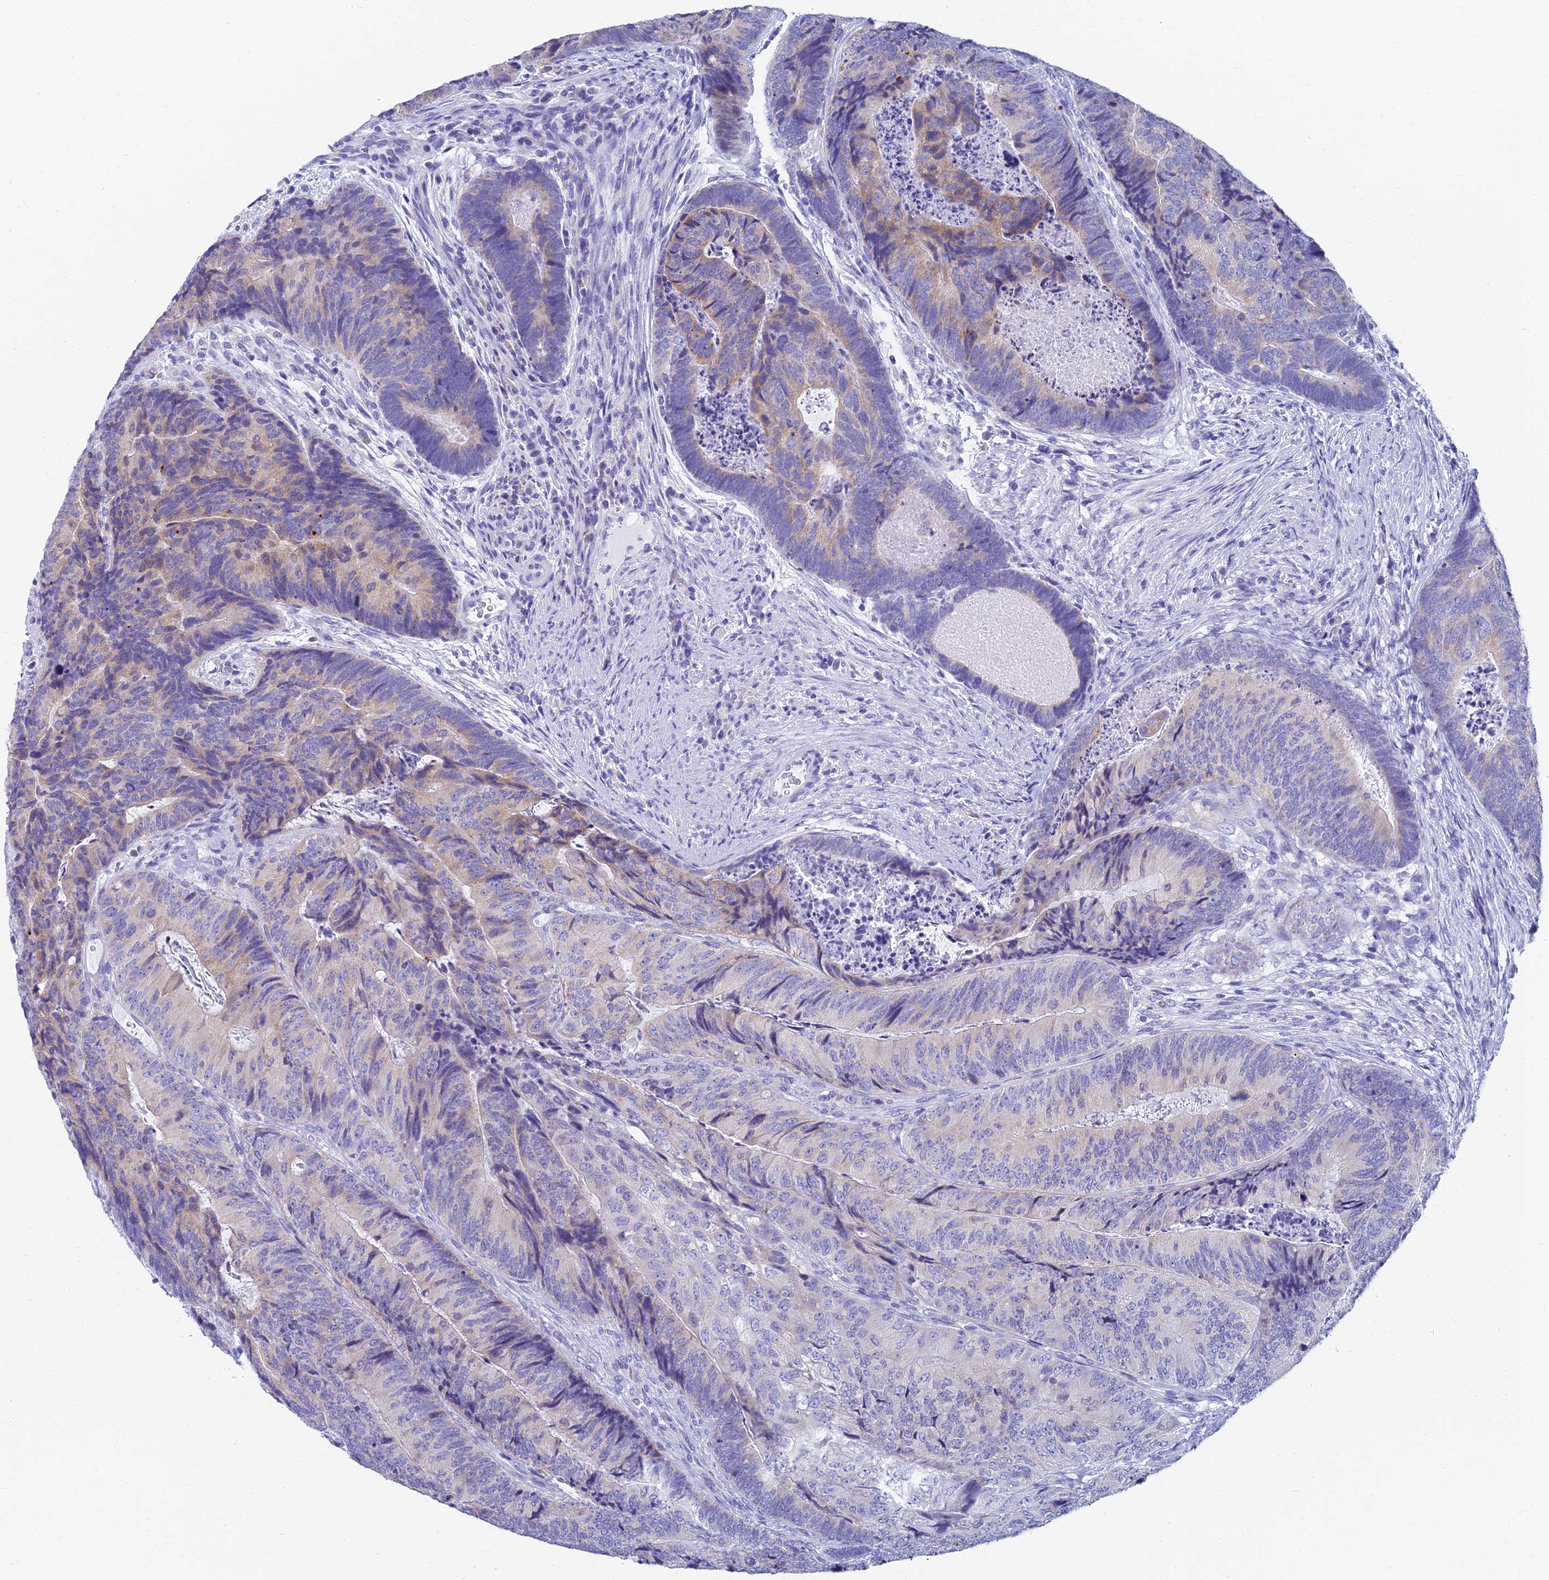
{"staining": {"intensity": "weak", "quantity": "<25%", "location": "cytoplasmic/membranous"}, "tissue": "colorectal cancer", "cell_type": "Tumor cells", "image_type": "cancer", "snomed": [{"axis": "morphology", "description": "Adenocarcinoma, NOS"}, {"axis": "topography", "description": "Colon"}], "caption": "Immunohistochemistry (IHC) histopathology image of neoplastic tissue: colorectal adenocarcinoma stained with DAB (3,3'-diaminobenzidine) demonstrates no significant protein positivity in tumor cells. (Brightfield microscopy of DAB (3,3'-diaminobenzidine) immunohistochemistry at high magnification).", "gene": "REEP4", "patient": {"sex": "female", "age": 67}}